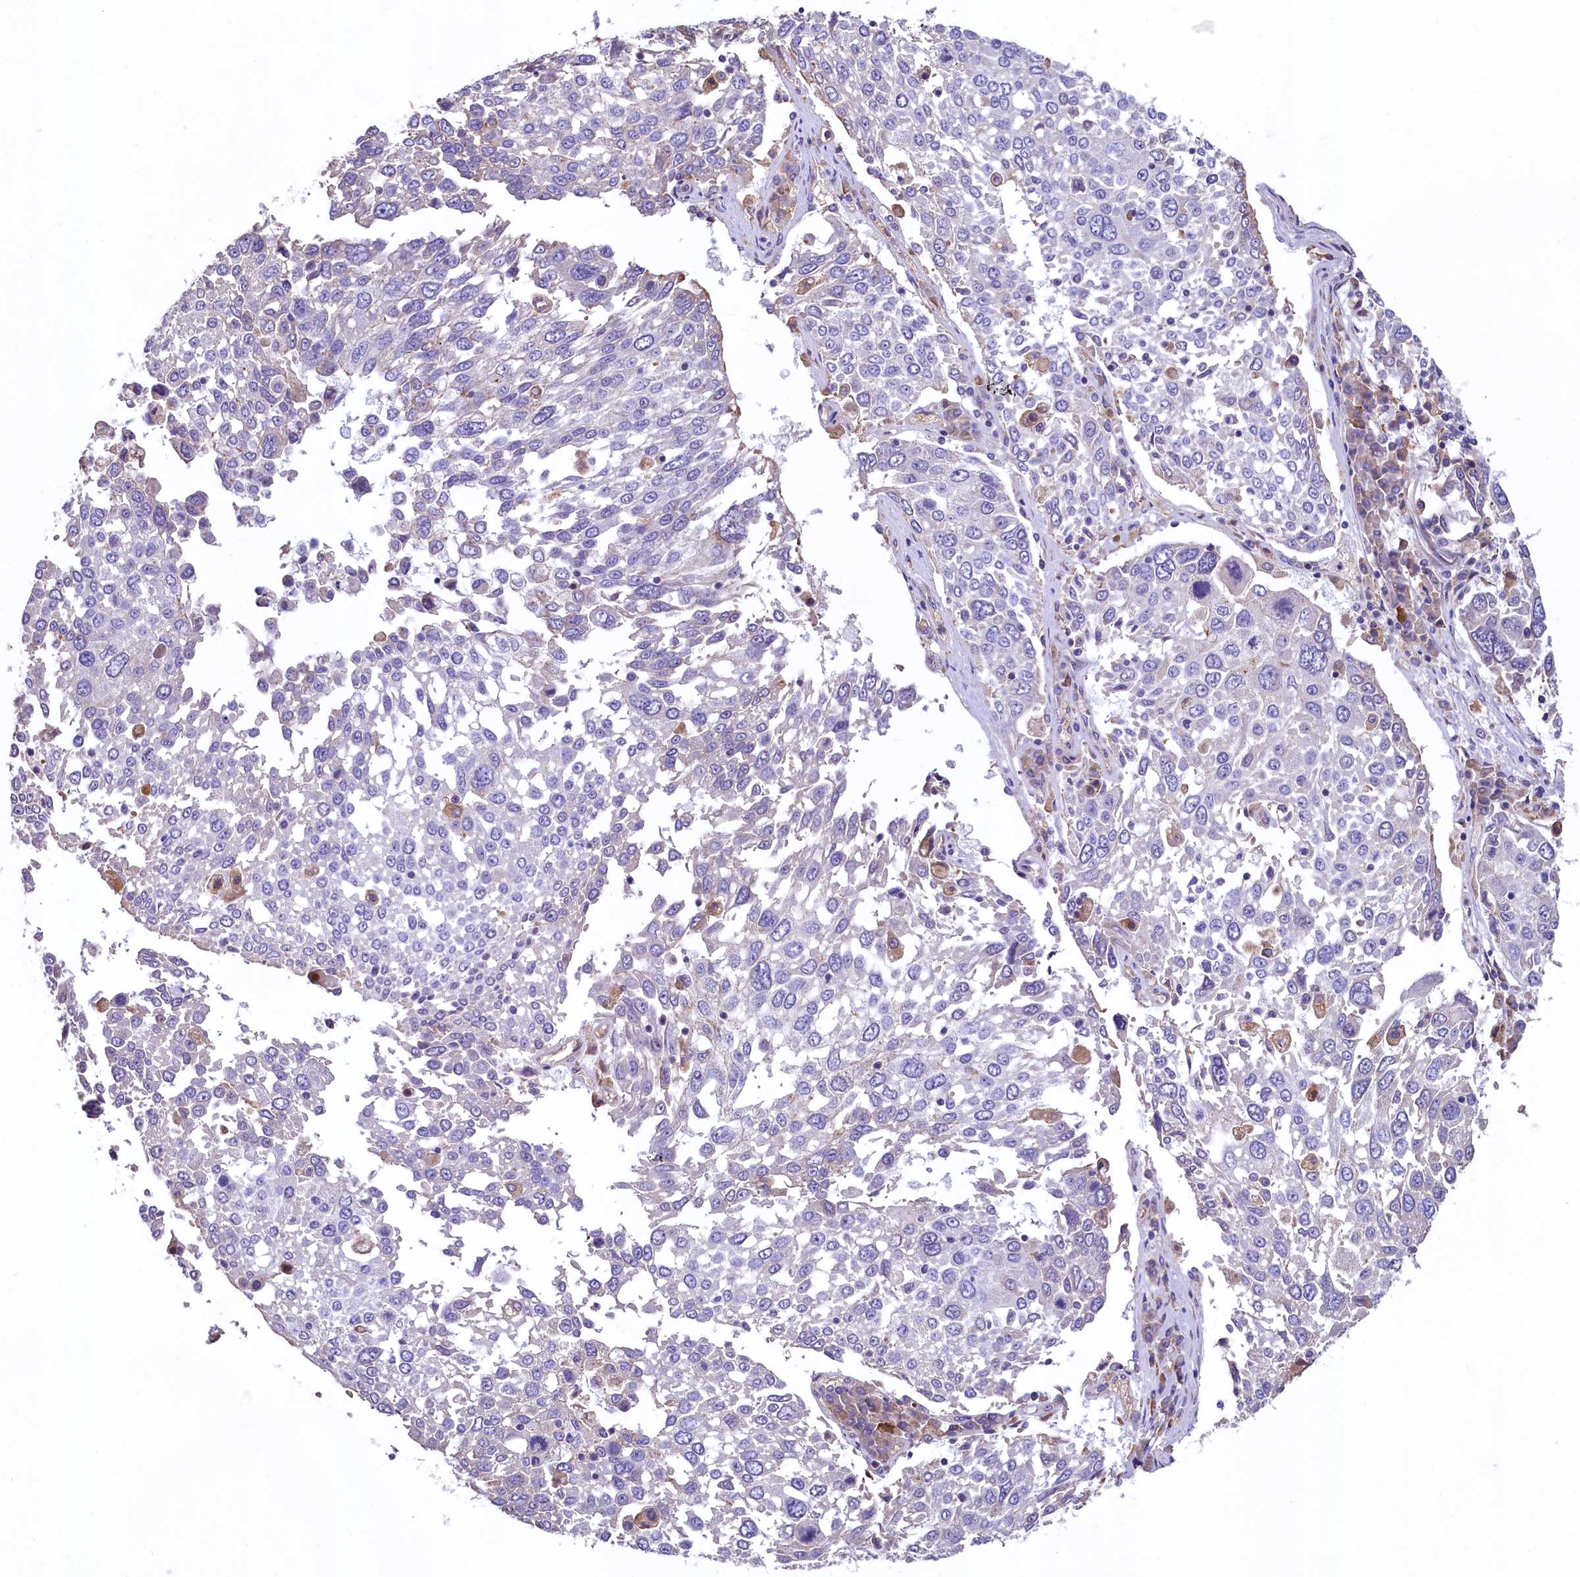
{"staining": {"intensity": "negative", "quantity": "none", "location": "none"}, "tissue": "lung cancer", "cell_type": "Tumor cells", "image_type": "cancer", "snomed": [{"axis": "morphology", "description": "Squamous cell carcinoma, NOS"}, {"axis": "topography", "description": "Lung"}], "caption": "Immunohistochemistry micrograph of human lung squamous cell carcinoma stained for a protein (brown), which reveals no expression in tumor cells.", "gene": "HPS6", "patient": {"sex": "male", "age": 65}}